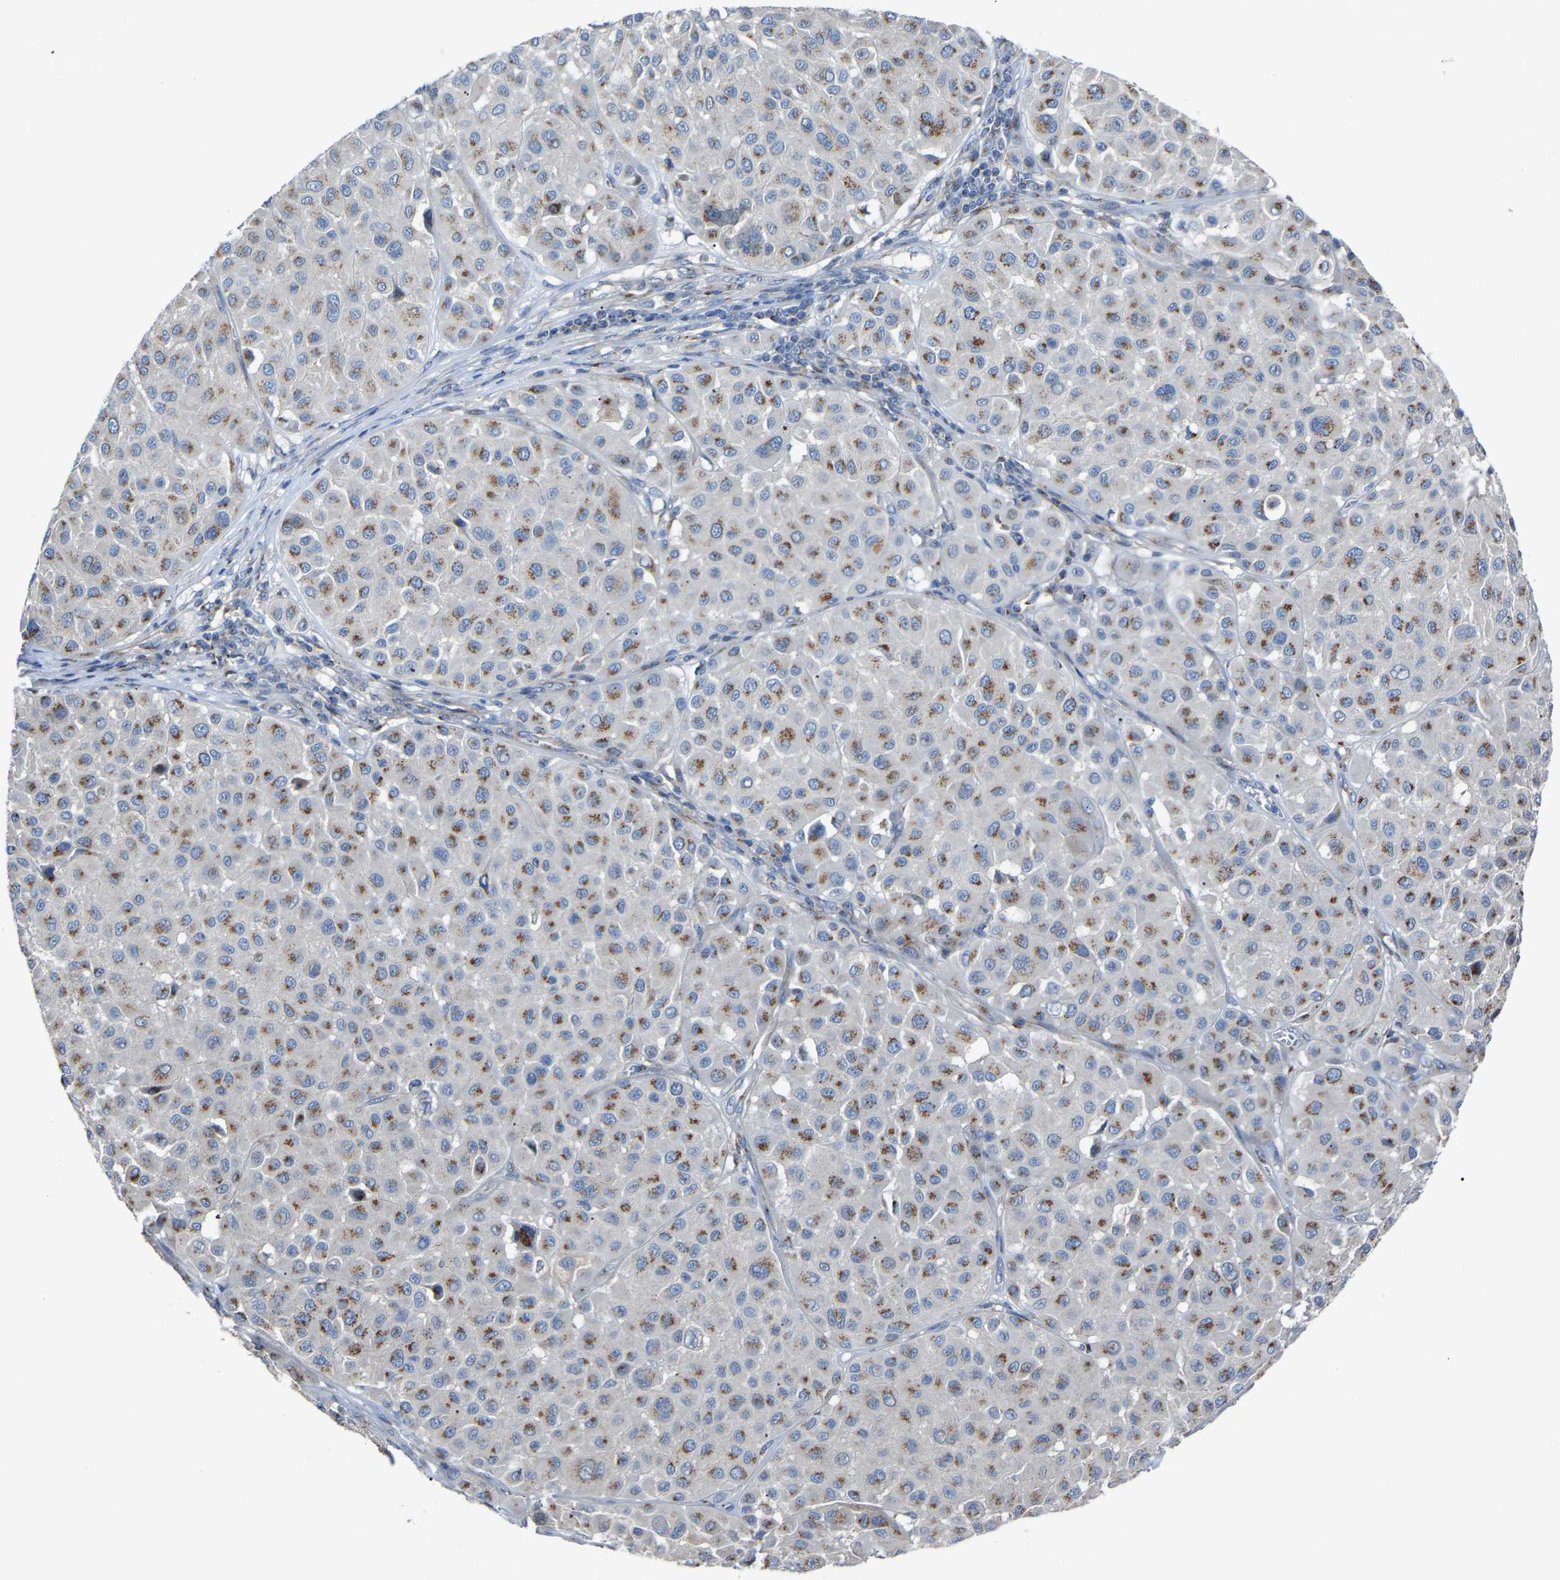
{"staining": {"intensity": "moderate", "quantity": ">75%", "location": "cytoplasmic/membranous"}, "tissue": "melanoma", "cell_type": "Tumor cells", "image_type": "cancer", "snomed": [{"axis": "morphology", "description": "Malignant melanoma, Metastatic site"}, {"axis": "topography", "description": "Soft tissue"}], "caption": "Melanoma stained with DAB (3,3'-diaminobenzidine) immunohistochemistry (IHC) displays medium levels of moderate cytoplasmic/membranous positivity in approximately >75% of tumor cells.", "gene": "CANT1", "patient": {"sex": "male", "age": 41}}